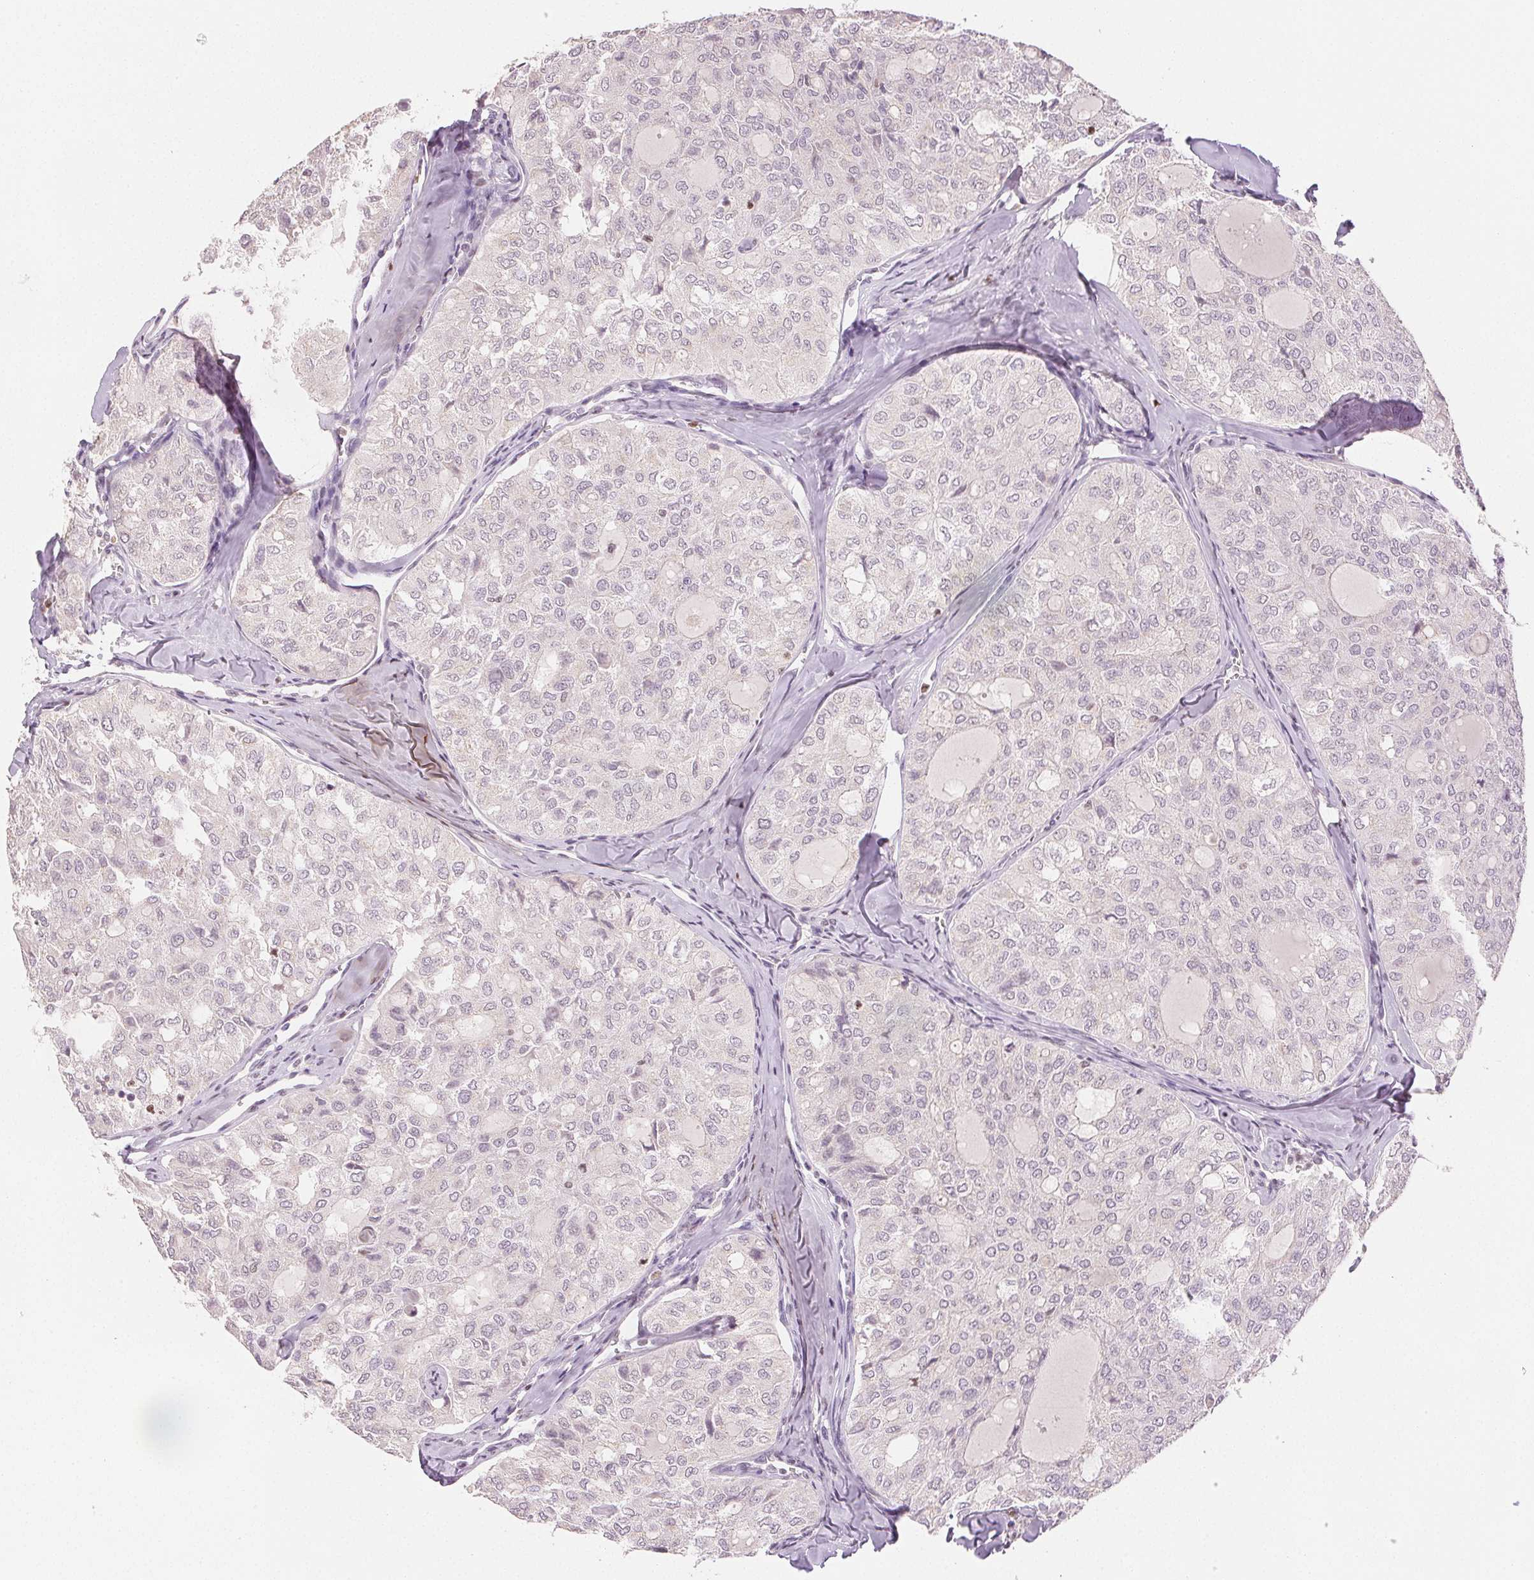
{"staining": {"intensity": "negative", "quantity": "none", "location": "none"}, "tissue": "thyroid cancer", "cell_type": "Tumor cells", "image_type": "cancer", "snomed": [{"axis": "morphology", "description": "Follicular adenoma carcinoma, NOS"}, {"axis": "topography", "description": "Thyroid gland"}], "caption": "IHC micrograph of human thyroid follicular adenoma carcinoma stained for a protein (brown), which displays no staining in tumor cells. (DAB immunohistochemistry (IHC), high magnification).", "gene": "RUNX2", "patient": {"sex": "male", "age": 75}}